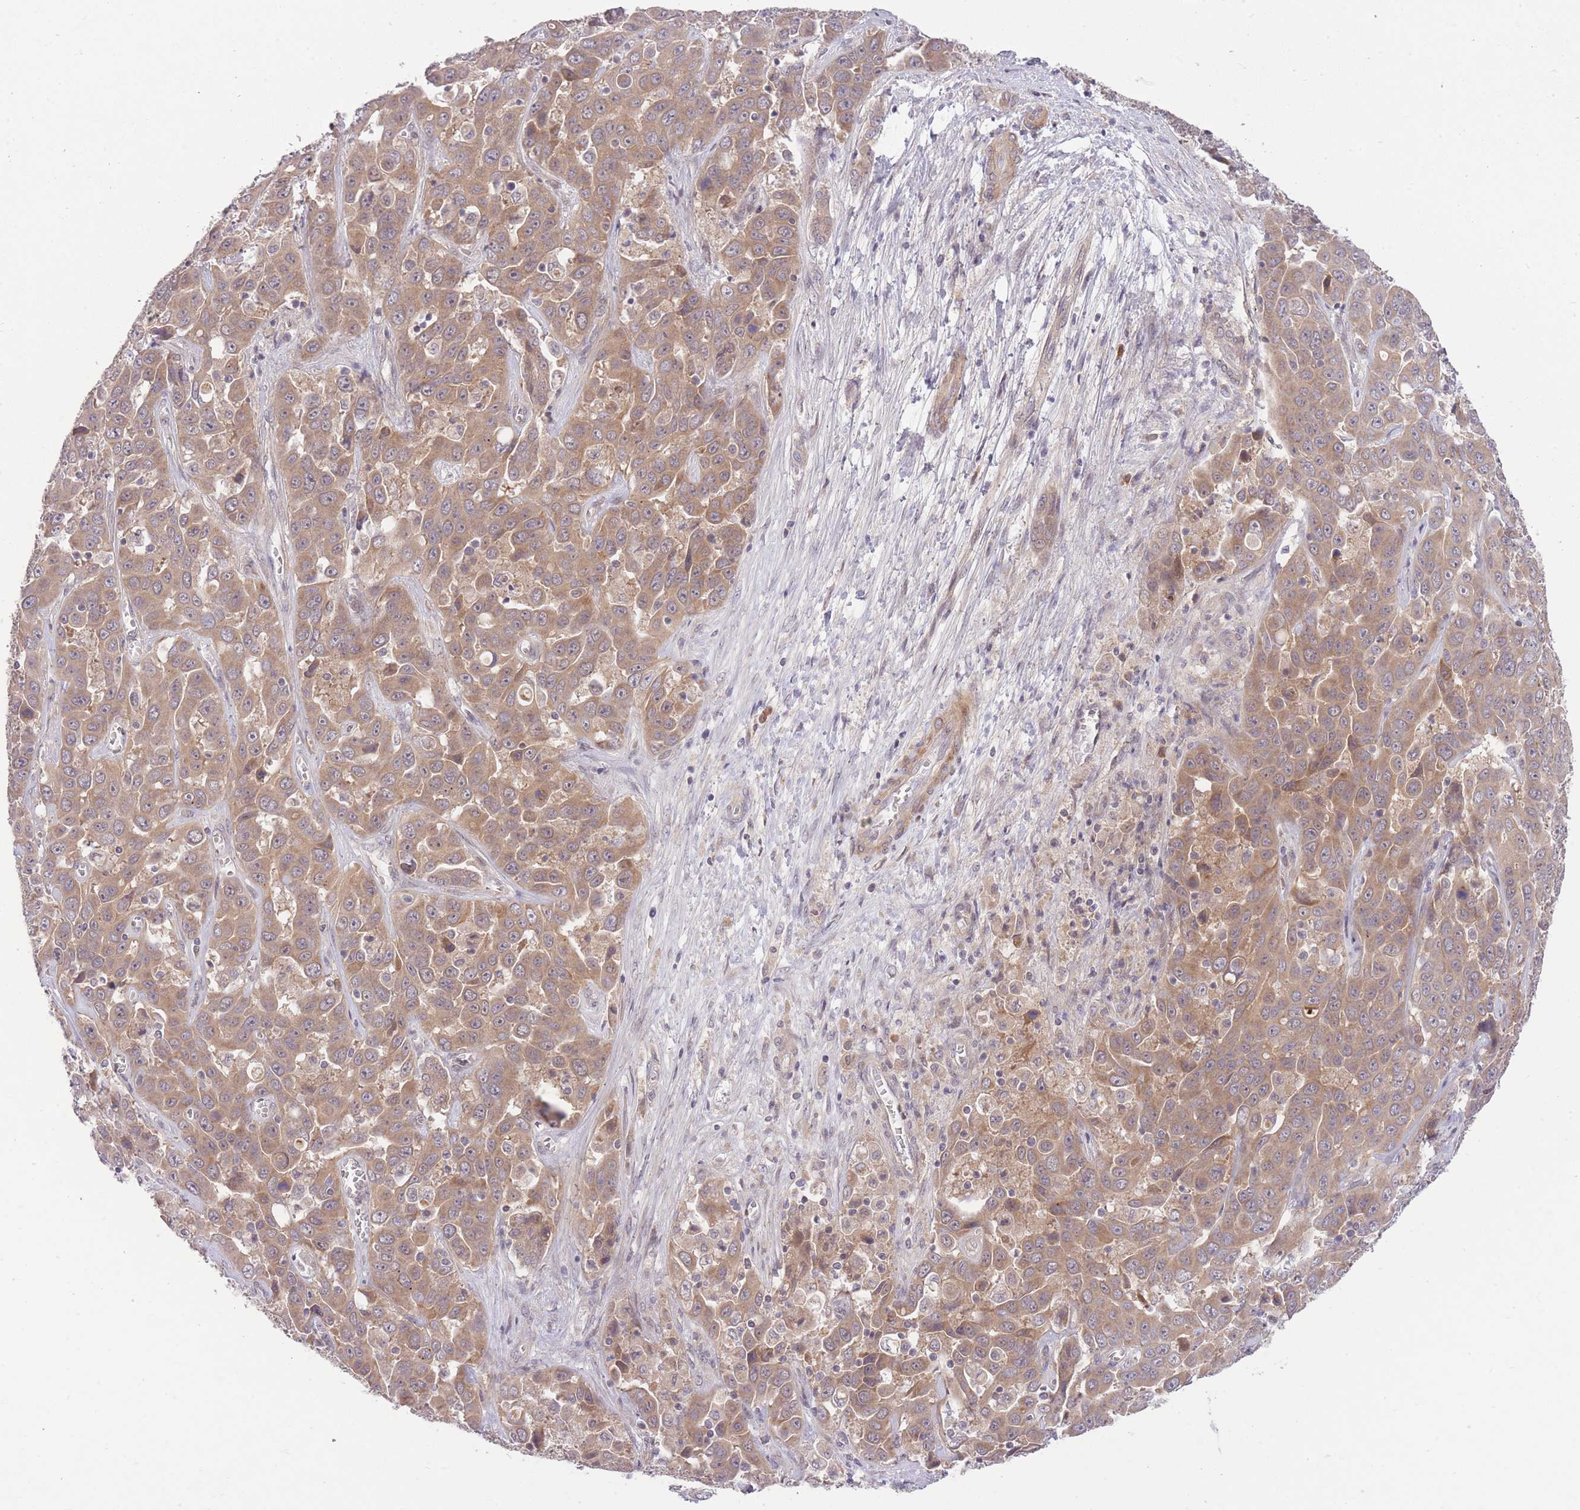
{"staining": {"intensity": "moderate", "quantity": ">75%", "location": "cytoplasmic/membranous"}, "tissue": "liver cancer", "cell_type": "Tumor cells", "image_type": "cancer", "snomed": [{"axis": "morphology", "description": "Cholangiocarcinoma"}, {"axis": "topography", "description": "Liver"}], "caption": "Human liver cholangiocarcinoma stained with a protein marker exhibits moderate staining in tumor cells.", "gene": "ELOA2", "patient": {"sex": "female", "age": 52}}